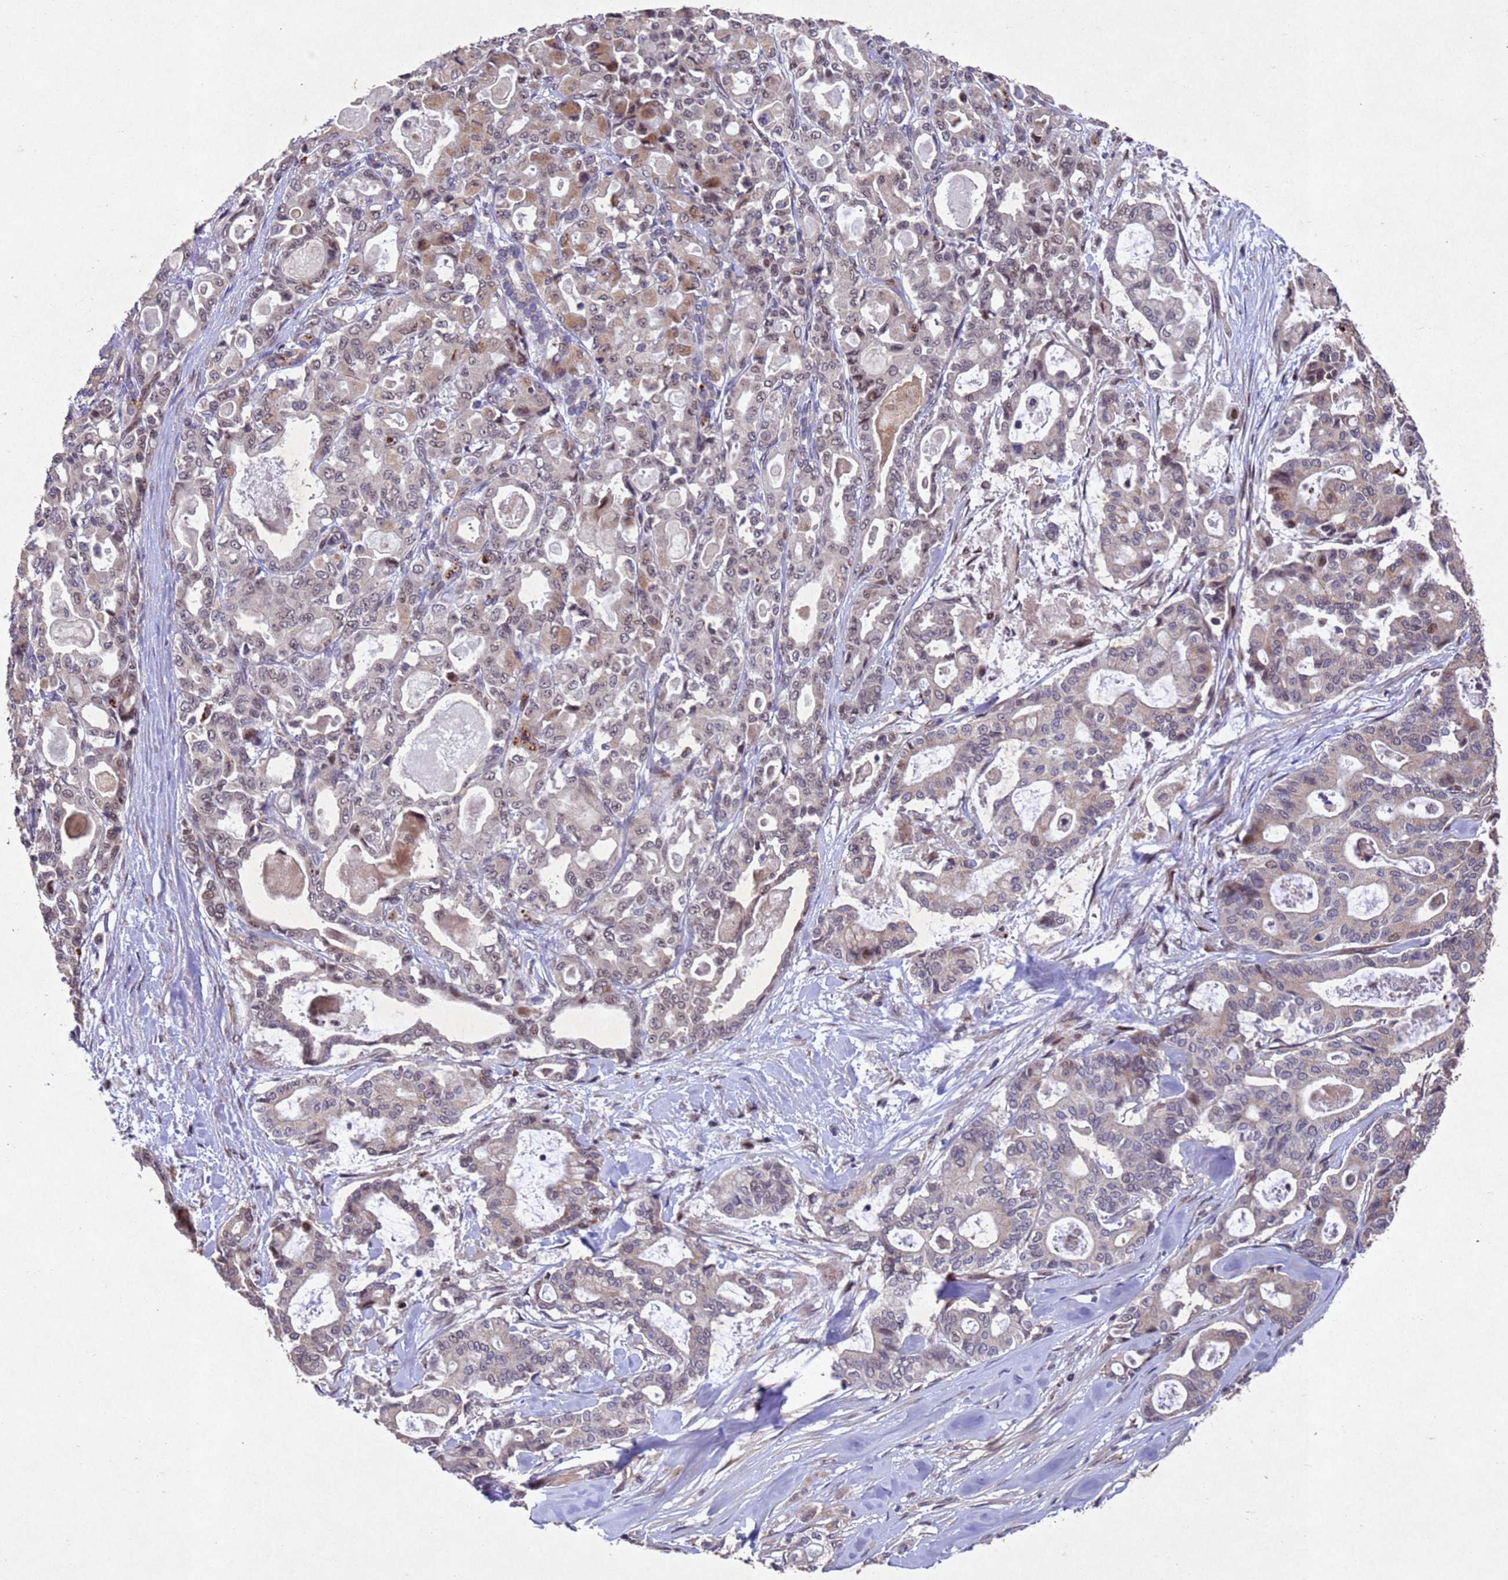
{"staining": {"intensity": "weak", "quantity": "<25%", "location": "cytoplasmic/membranous,nuclear"}, "tissue": "pancreatic cancer", "cell_type": "Tumor cells", "image_type": "cancer", "snomed": [{"axis": "morphology", "description": "Adenocarcinoma, NOS"}, {"axis": "topography", "description": "Pancreas"}], "caption": "Immunohistochemistry micrograph of neoplastic tissue: human adenocarcinoma (pancreatic) stained with DAB demonstrates no significant protein staining in tumor cells.", "gene": "TBK1", "patient": {"sex": "male", "age": 63}}